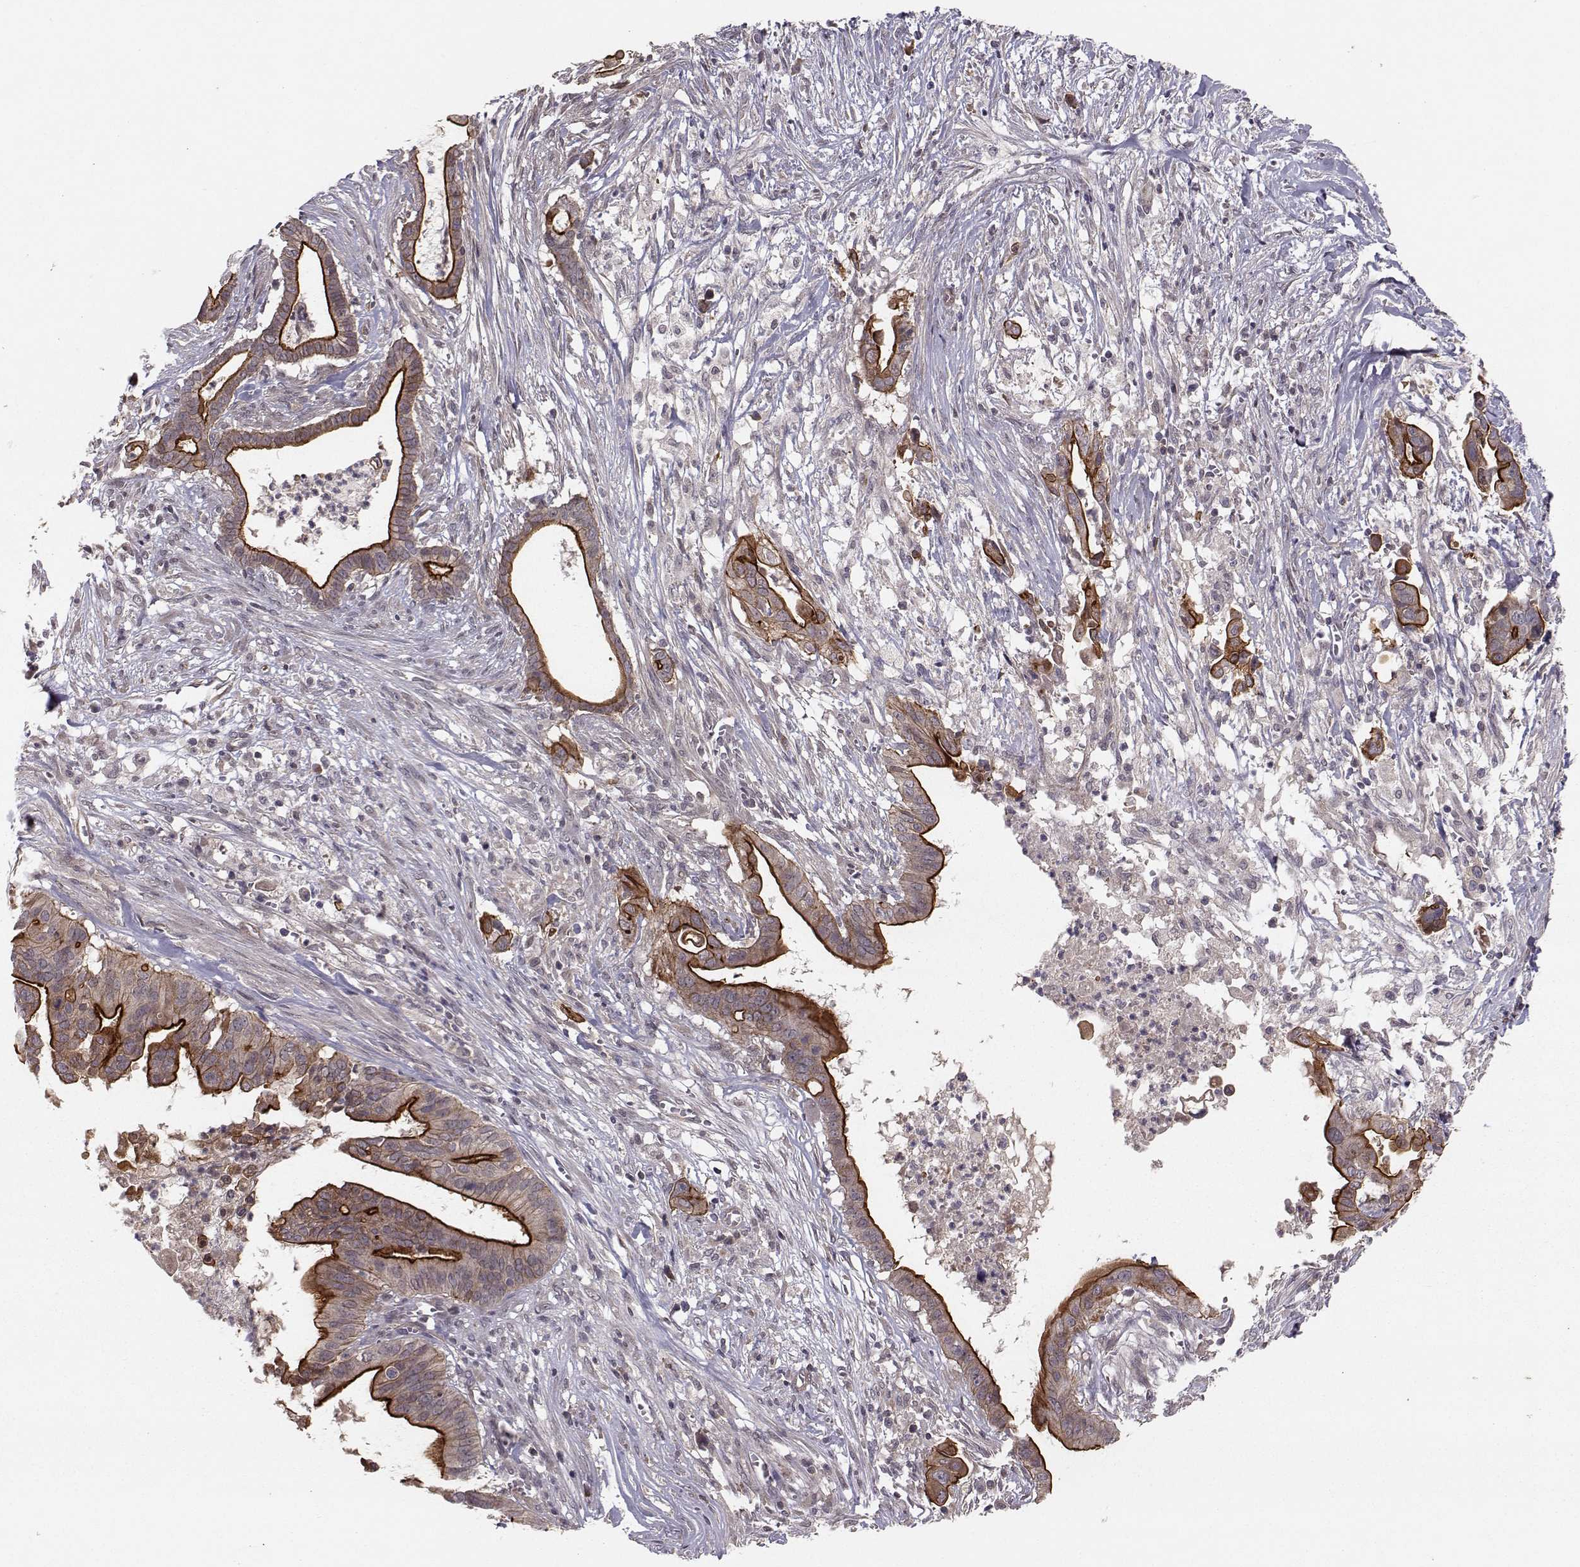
{"staining": {"intensity": "strong", "quantity": "25%-75%", "location": "cytoplasmic/membranous"}, "tissue": "pancreatic cancer", "cell_type": "Tumor cells", "image_type": "cancer", "snomed": [{"axis": "morphology", "description": "Adenocarcinoma, NOS"}, {"axis": "topography", "description": "Pancreas"}], "caption": "Strong cytoplasmic/membranous staining is identified in about 25%-75% of tumor cells in adenocarcinoma (pancreatic).", "gene": "PLEKHG3", "patient": {"sex": "male", "age": 61}}